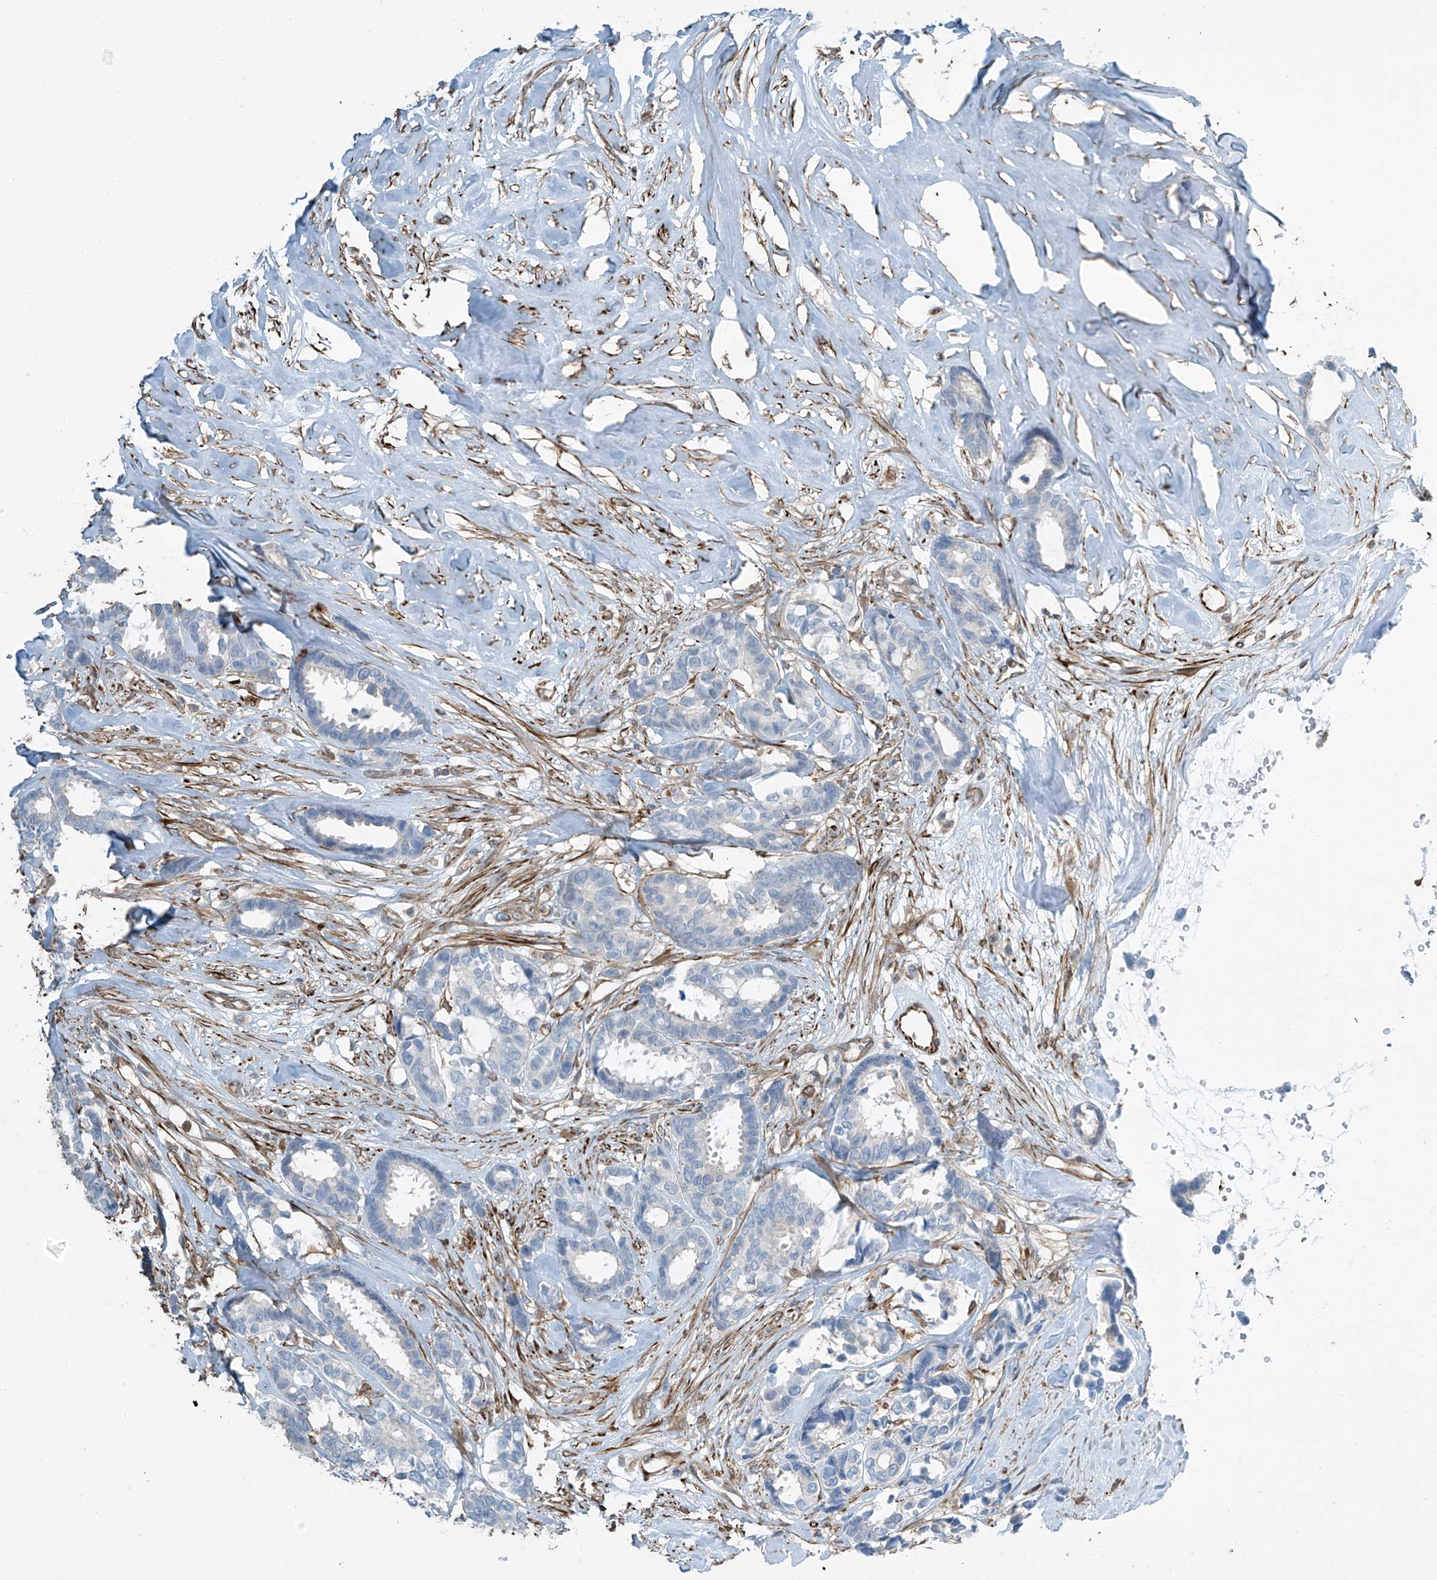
{"staining": {"intensity": "negative", "quantity": "none", "location": "none"}, "tissue": "breast cancer", "cell_type": "Tumor cells", "image_type": "cancer", "snomed": [{"axis": "morphology", "description": "Duct carcinoma"}, {"axis": "topography", "description": "Breast"}], "caption": "A histopathology image of human infiltrating ductal carcinoma (breast) is negative for staining in tumor cells.", "gene": "SH3BGRL3", "patient": {"sex": "female", "age": 87}}